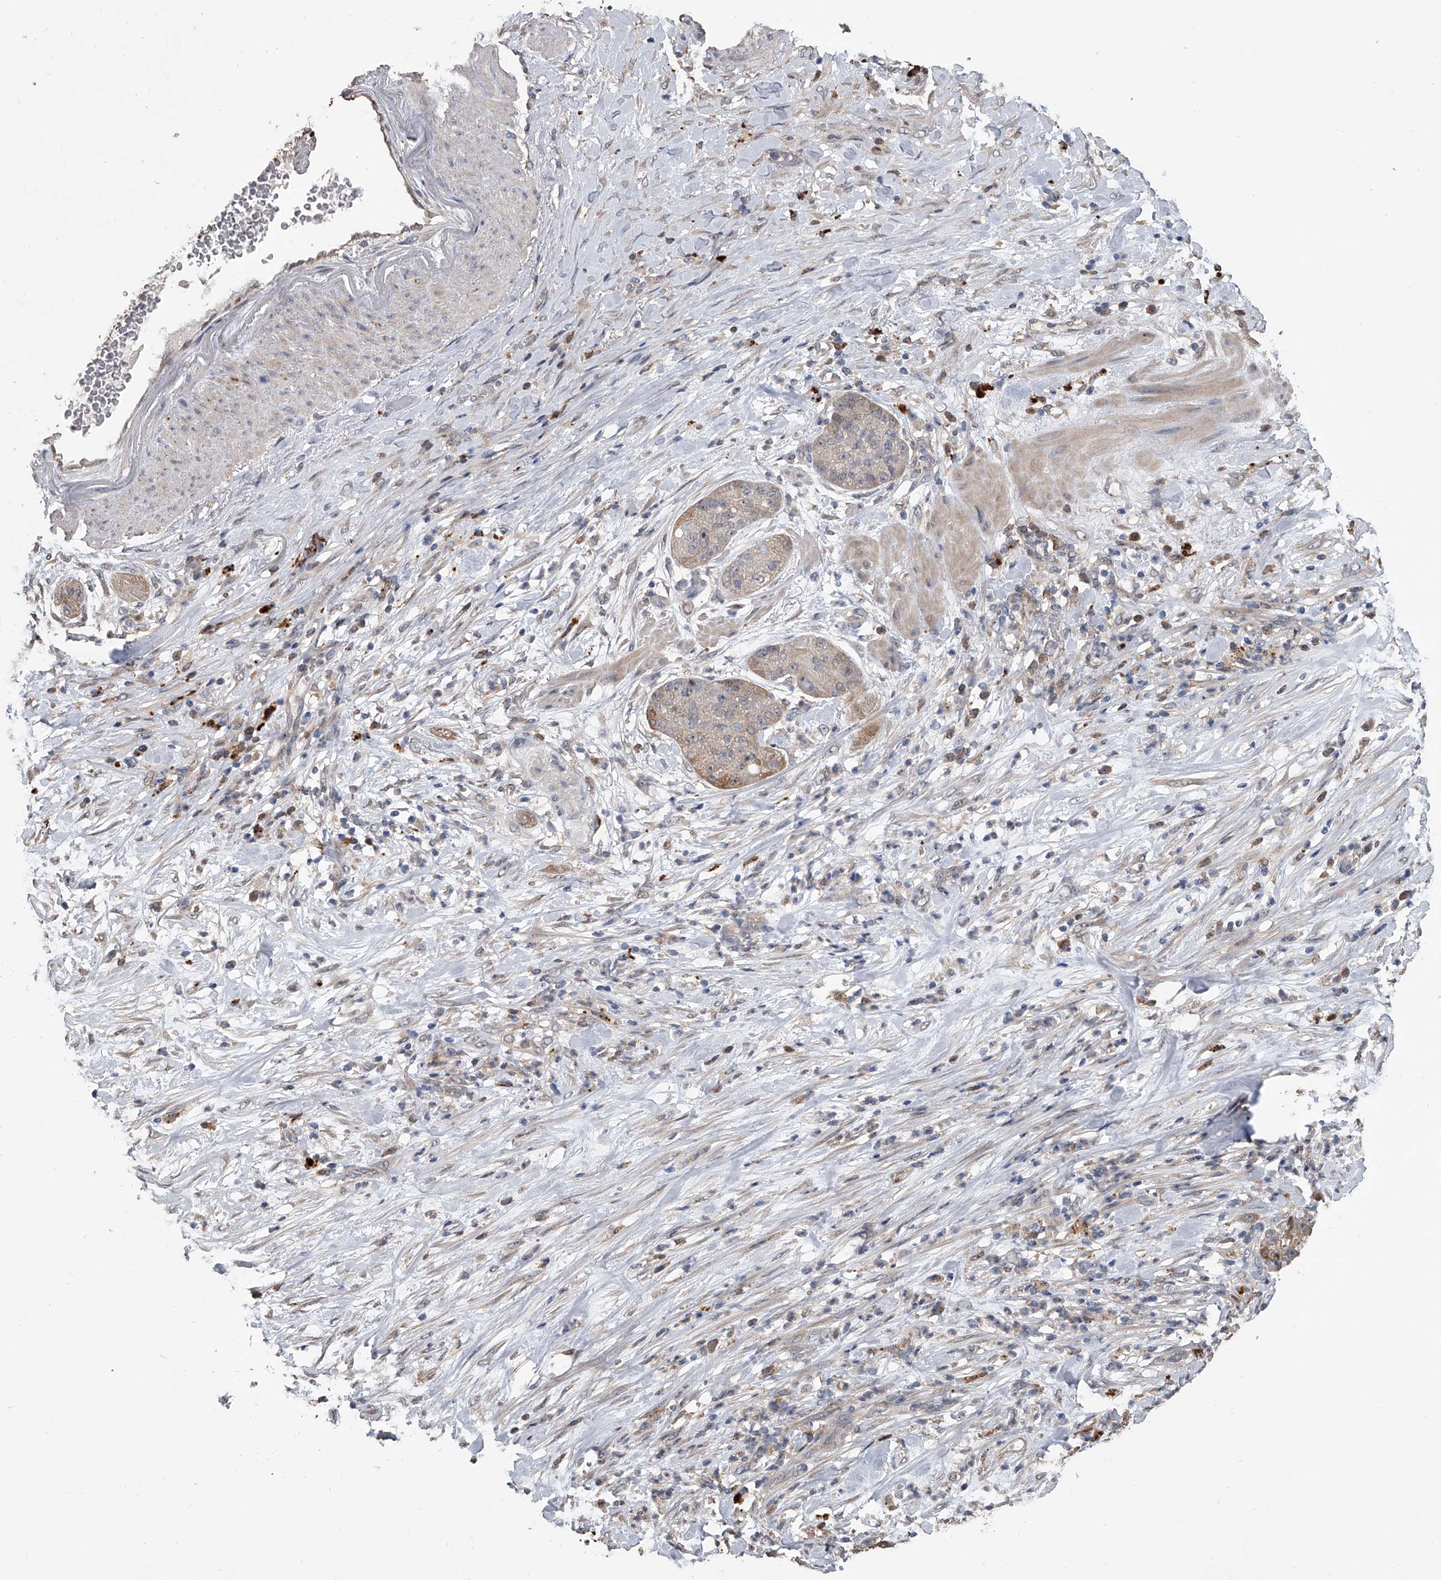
{"staining": {"intensity": "weak", "quantity": ">75%", "location": "cytoplasmic/membranous"}, "tissue": "pancreatic cancer", "cell_type": "Tumor cells", "image_type": "cancer", "snomed": [{"axis": "morphology", "description": "Adenocarcinoma, NOS"}, {"axis": "topography", "description": "Pancreas"}], "caption": "Immunohistochemistry (IHC) of pancreatic cancer (adenocarcinoma) shows low levels of weak cytoplasmic/membranous expression in approximately >75% of tumor cells.", "gene": "DOCK9", "patient": {"sex": "female", "age": 78}}